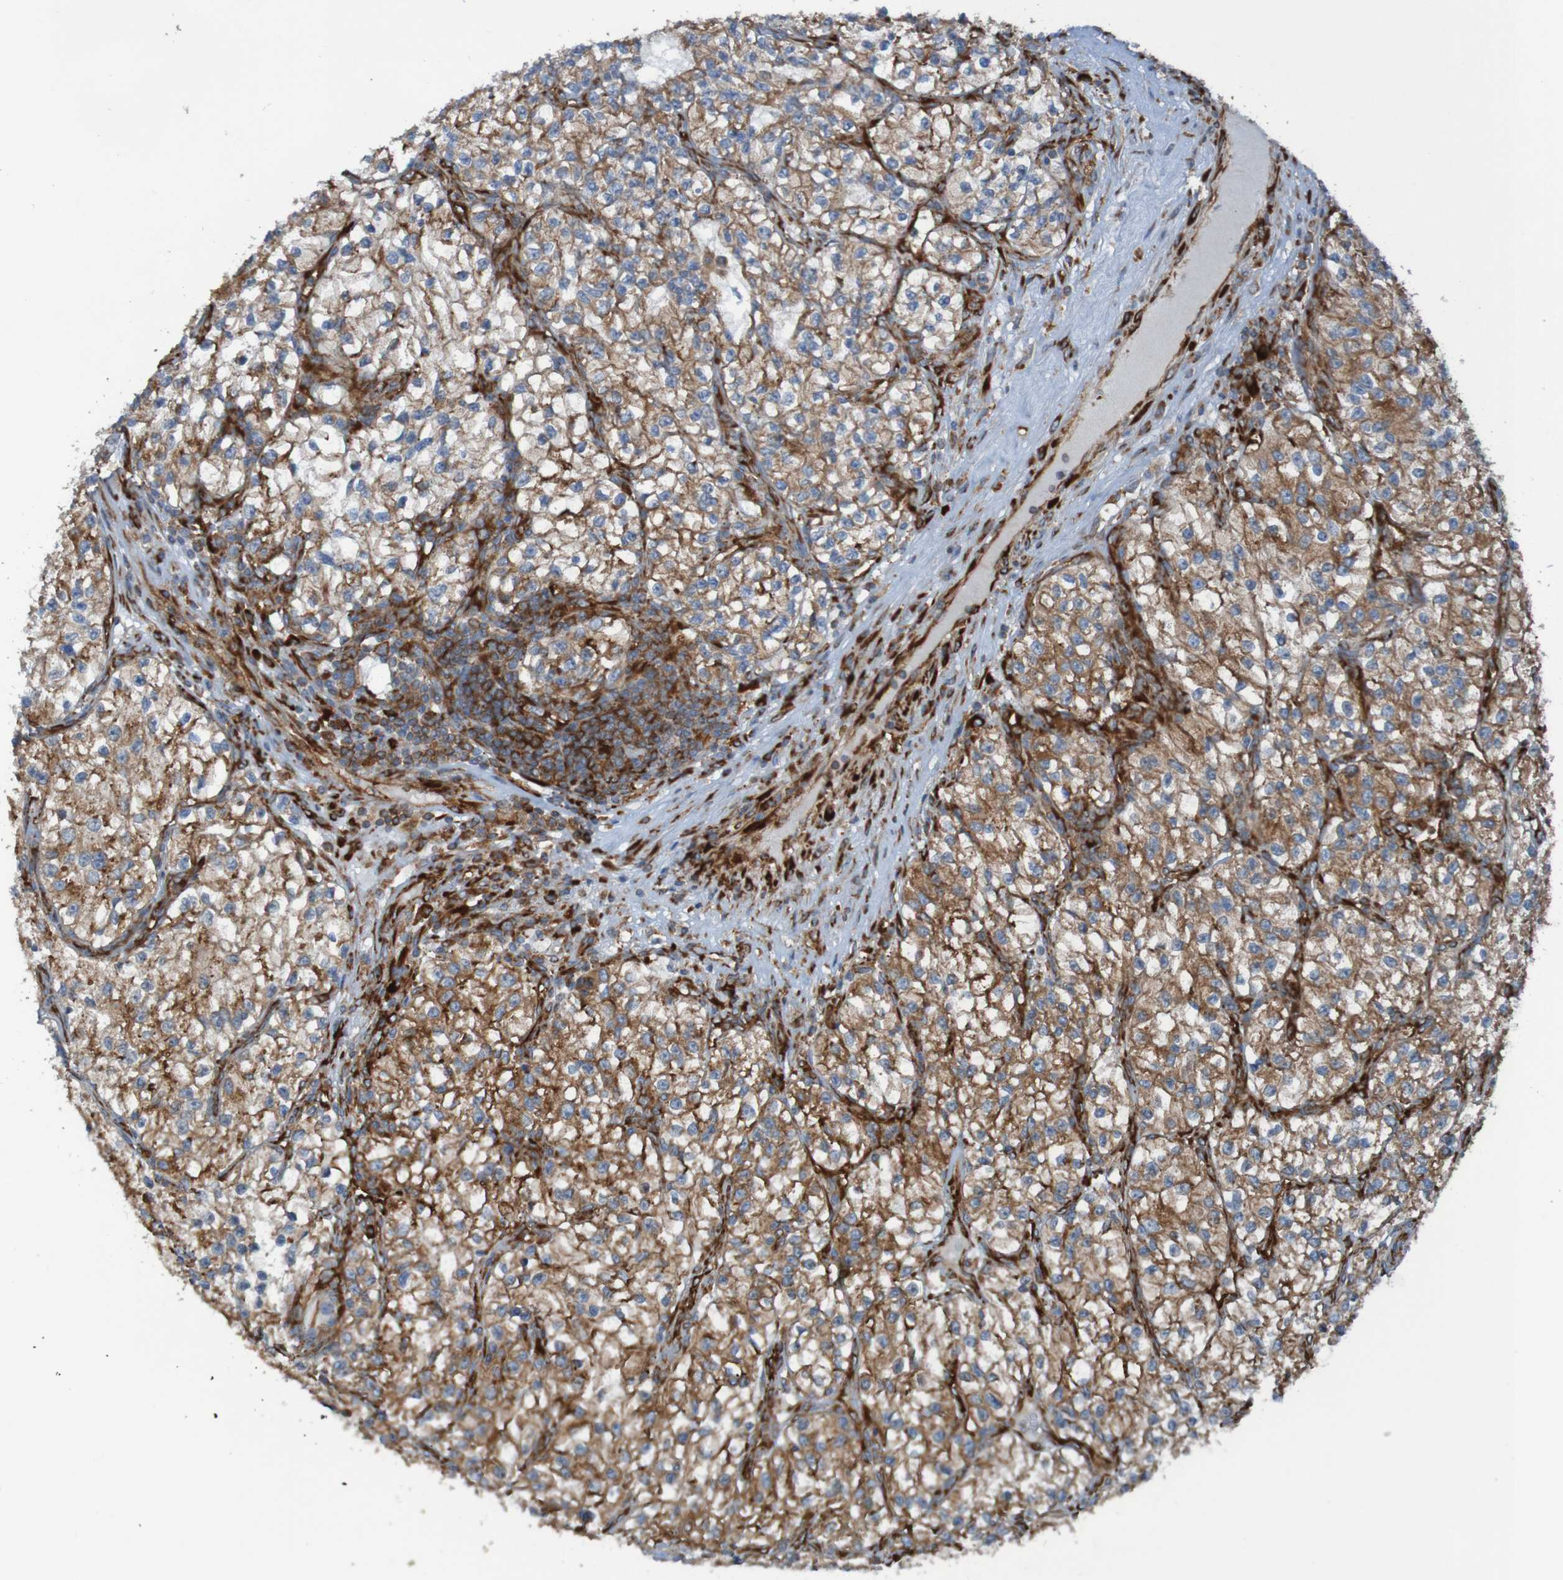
{"staining": {"intensity": "moderate", "quantity": ">75%", "location": "cytoplasmic/membranous"}, "tissue": "renal cancer", "cell_type": "Tumor cells", "image_type": "cancer", "snomed": [{"axis": "morphology", "description": "Adenocarcinoma, NOS"}, {"axis": "topography", "description": "Kidney"}], "caption": "Immunohistochemistry staining of adenocarcinoma (renal), which shows medium levels of moderate cytoplasmic/membranous staining in about >75% of tumor cells indicating moderate cytoplasmic/membranous protein expression. The staining was performed using DAB (brown) for protein detection and nuclei were counterstained in hematoxylin (blue).", "gene": "RPL10", "patient": {"sex": "female", "age": 57}}